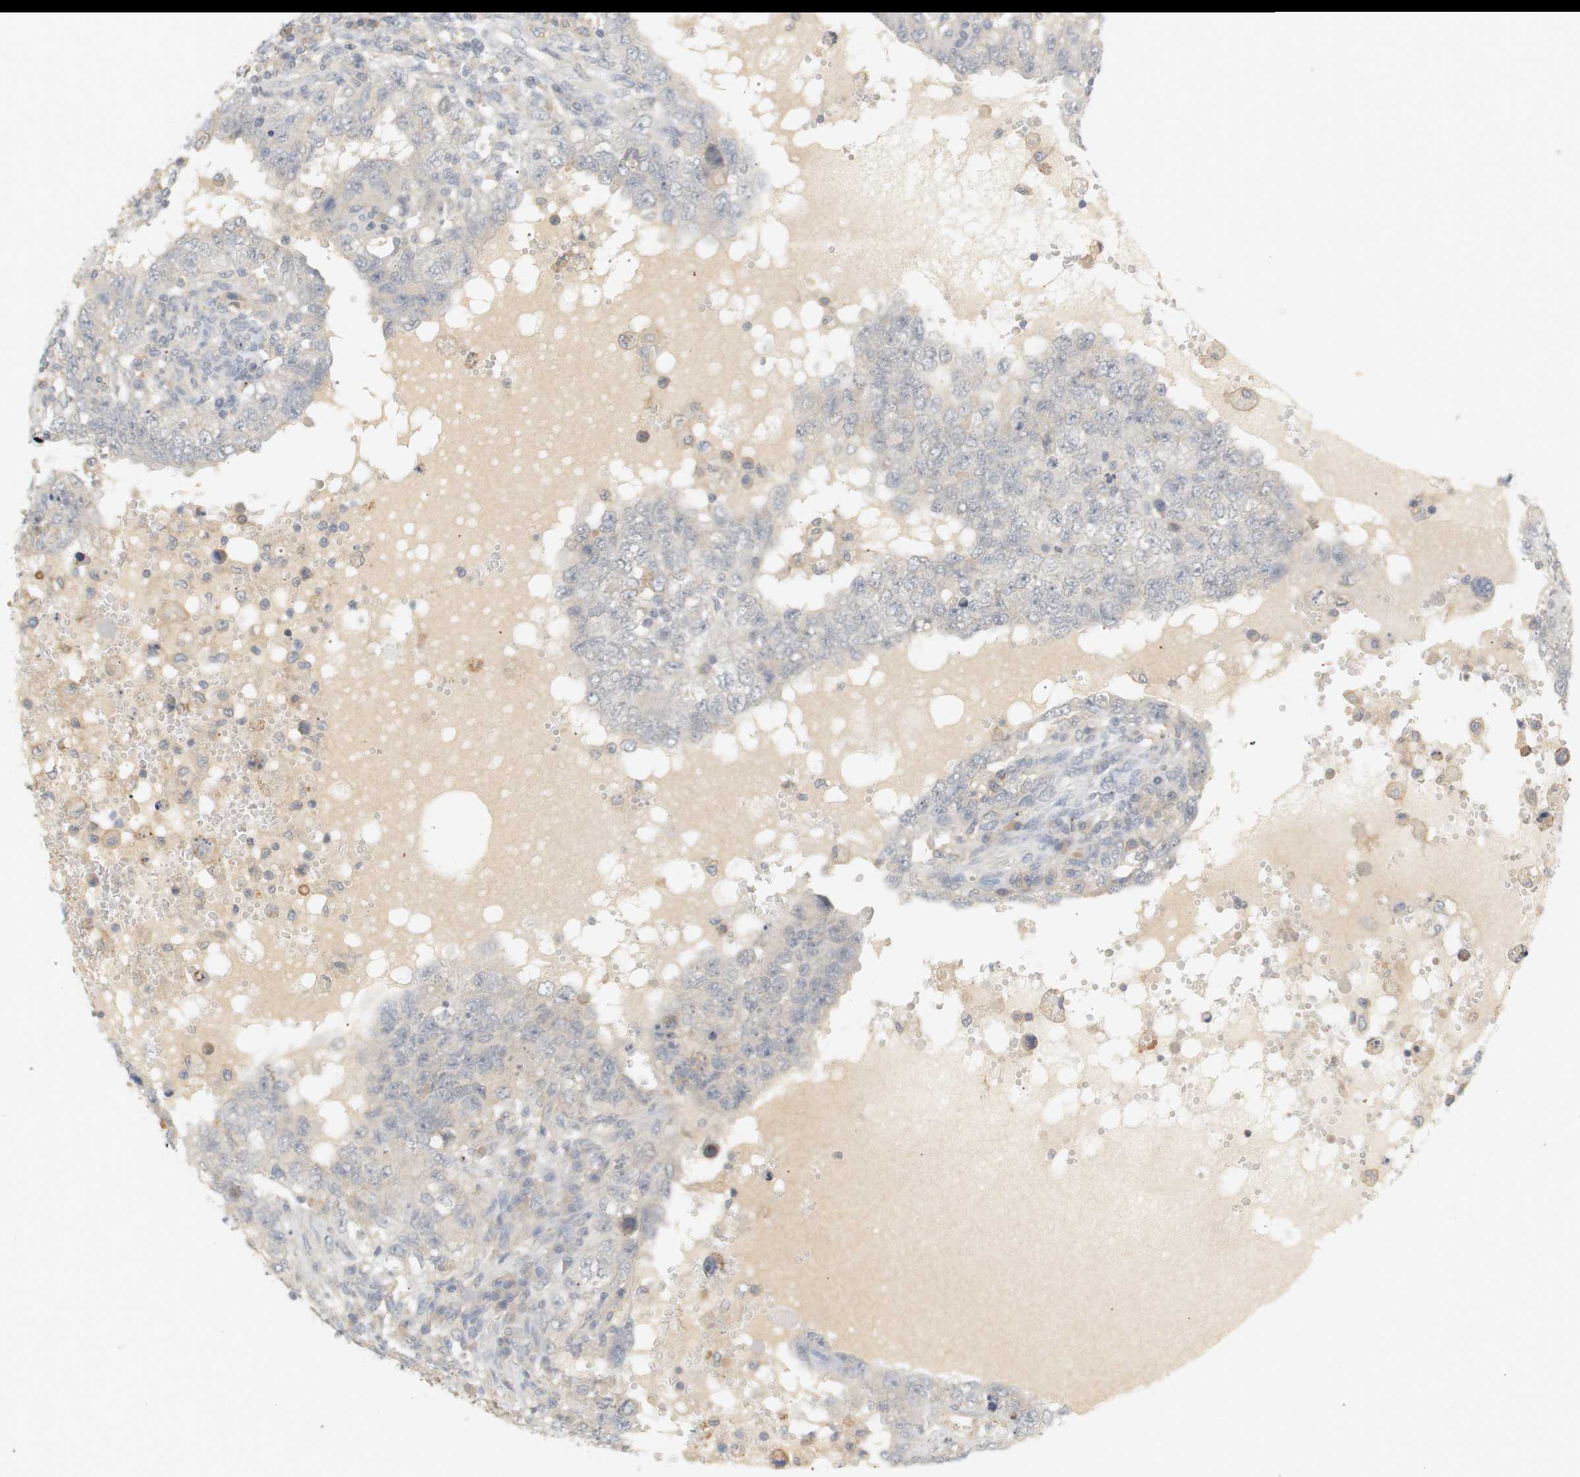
{"staining": {"intensity": "weak", "quantity": "<25%", "location": "cytoplasmic/membranous"}, "tissue": "testis cancer", "cell_type": "Tumor cells", "image_type": "cancer", "snomed": [{"axis": "morphology", "description": "Carcinoma, Embryonal, NOS"}, {"axis": "topography", "description": "Testis"}], "caption": "Immunohistochemistry of human embryonal carcinoma (testis) exhibits no staining in tumor cells.", "gene": "RTN3", "patient": {"sex": "male", "age": 26}}